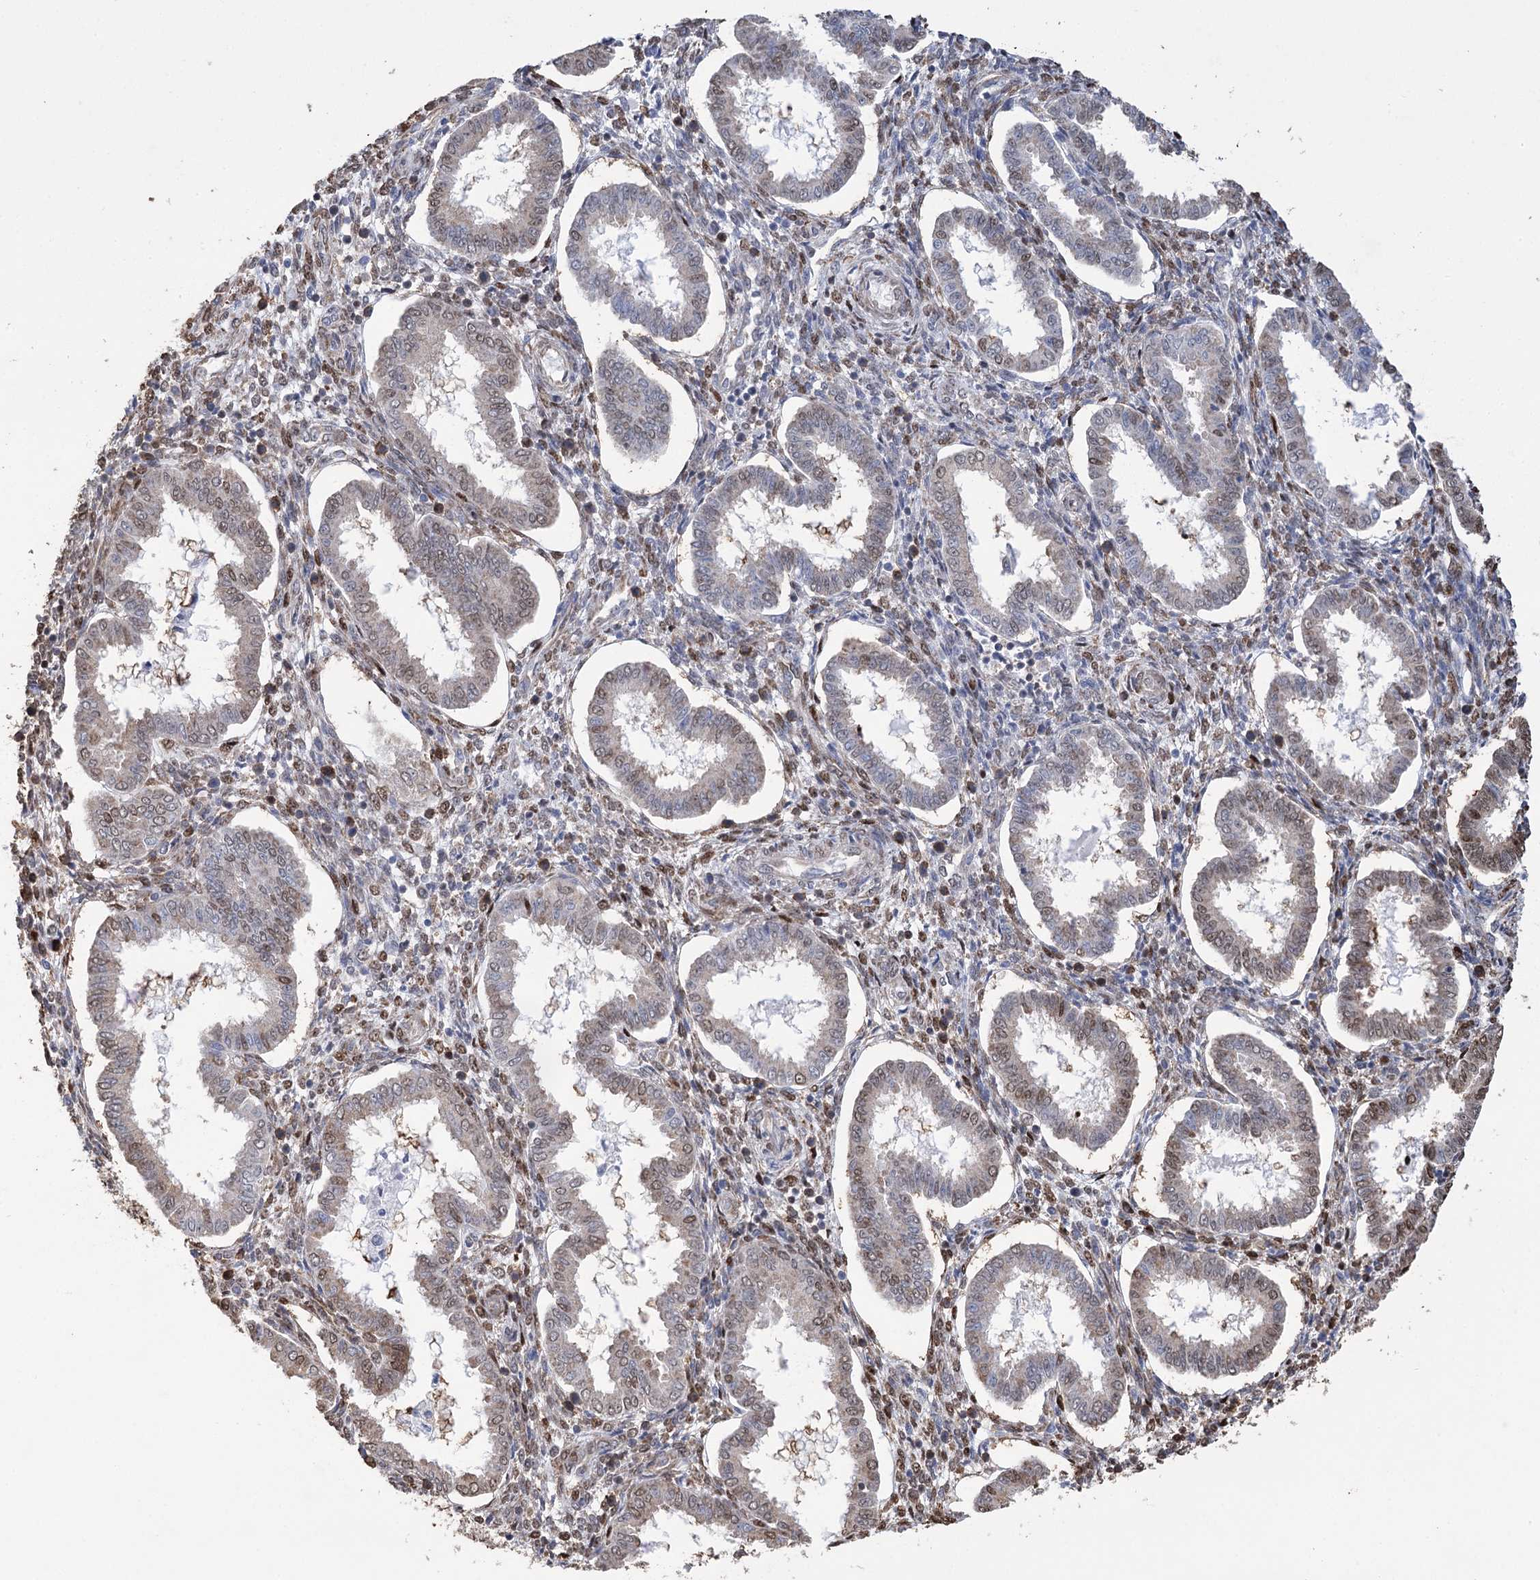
{"staining": {"intensity": "moderate", "quantity": "25%-75%", "location": "nuclear"}, "tissue": "endometrium", "cell_type": "Cells in endometrial stroma", "image_type": "normal", "snomed": [{"axis": "morphology", "description": "Normal tissue, NOS"}, {"axis": "topography", "description": "Endometrium"}], "caption": "Immunohistochemical staining of normal endometrium reveals 25%-75% levels of moderate nuclear protein expression in approximately 25%-75% of cells in endometrial stroma.", "gene": "NFU1", "patient": {"sex": "female", "age": 24}}